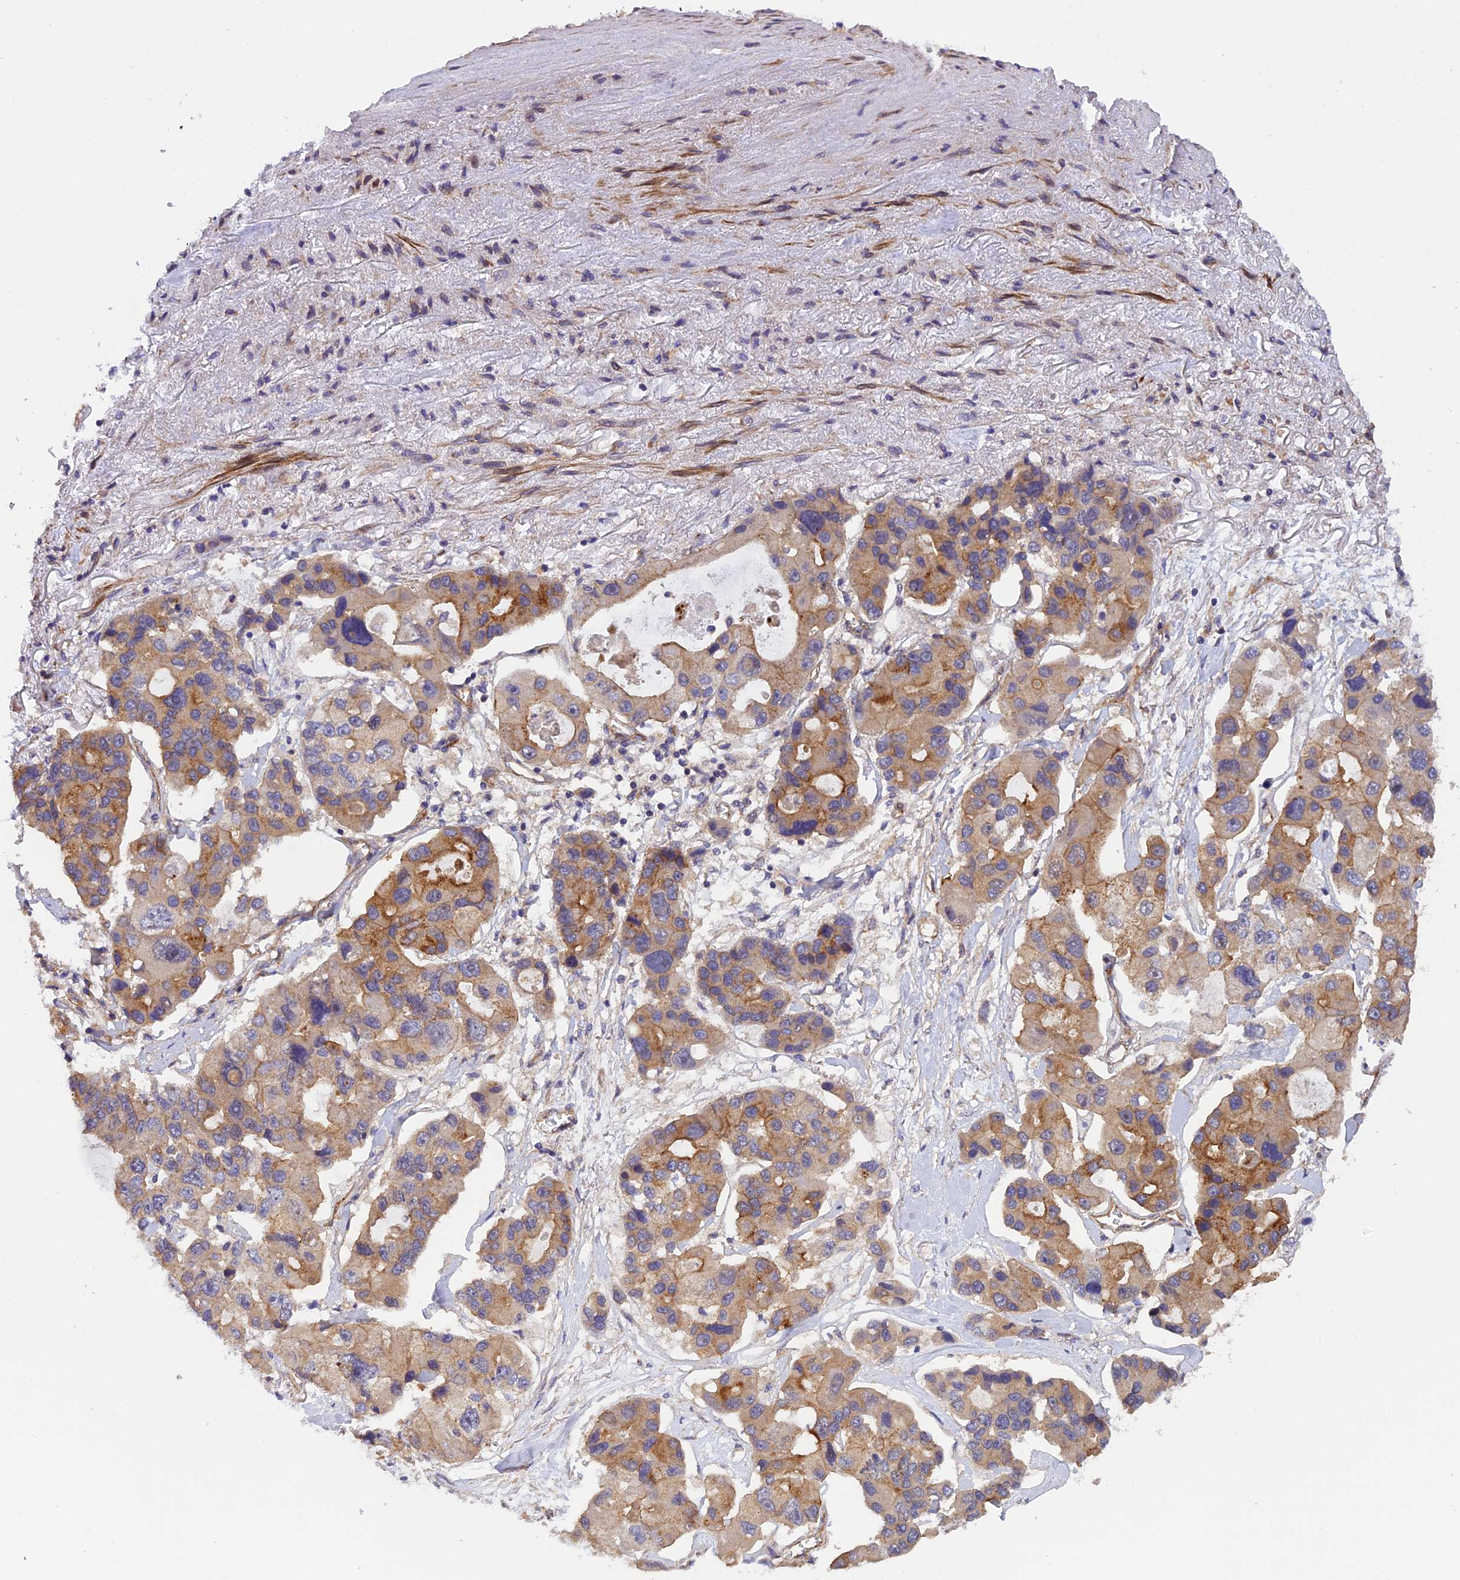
{"staining": {"intensity": "moderate", "quantity": ">75%", "location": "cytoplasmic/membranous"}, "tissue": "lung cancer", "cell_type": "Tumor cells", "image_type": "cancer", "snomed": [{"axis": "morphology", "description": "Adenocarcinoma, NOS"}, {"axis": "topography", "description": "Lung"}], "caption": "Immunohistochemical staining of human lung adenocarcinoma demonstrates medium levels of moderate cytoplasmic/membranous protein staining in approximately >75% of tumor cells.", "gene": "ADAMTS15", "patient": {"sex": "female", "age": 54}}